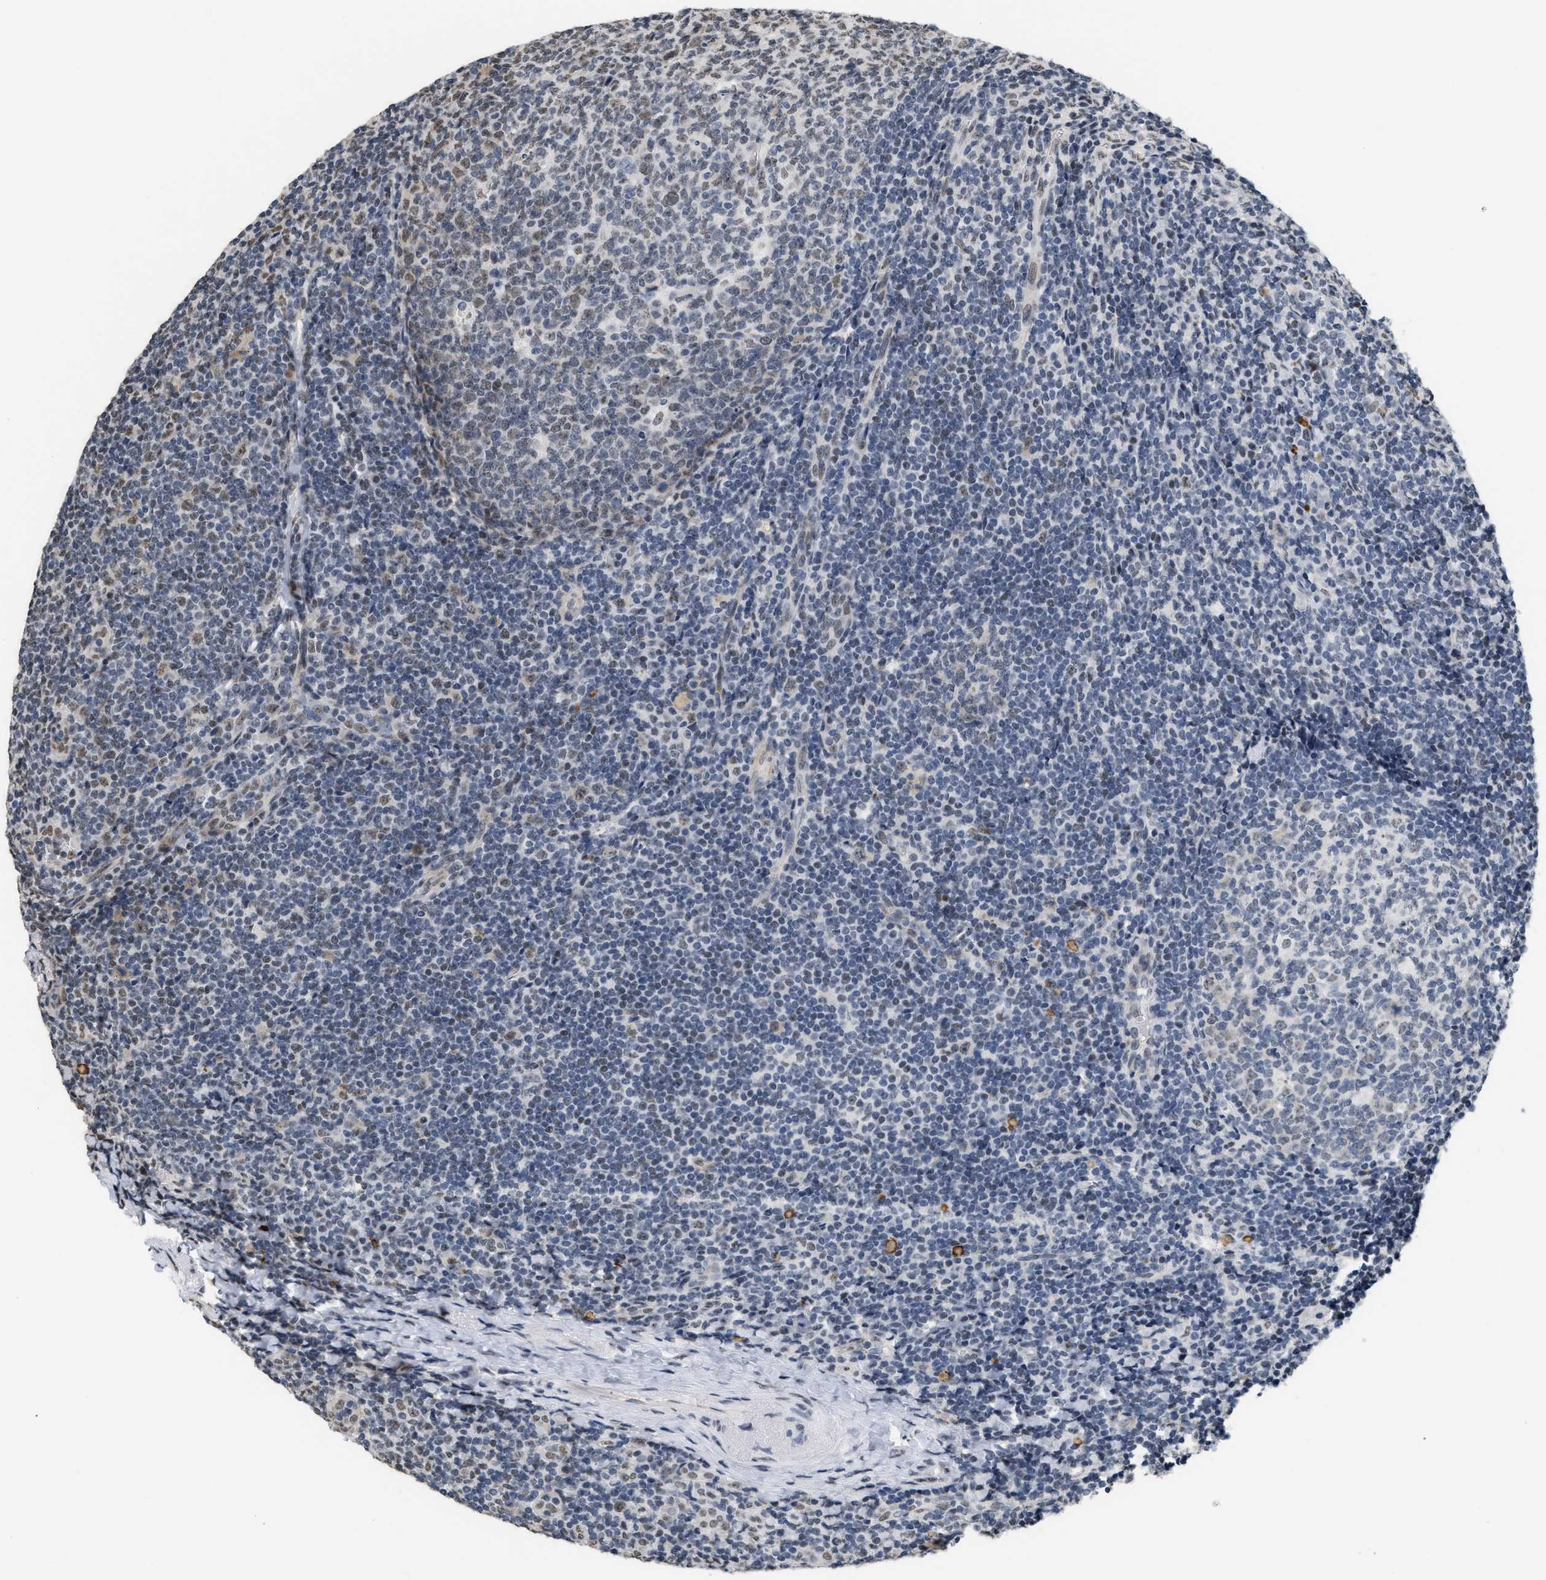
{"staining": {"intensity": "weak", "quantity": "25%-75%", "location": "nuclear"}, "tissue": "tonsil", "cell_type": "Germinal center cells", "image_type": "normal", "snomed": [{"axis": "morphology", "description": "Normal tissue, NOS"}, {"axis": "topography", "description": "Tonsil"}], "caption": "Protein expression analysis of normal human tonsil reveals weak nuclear positivity in approximately 25%-75% of germinal center cells. (brown staining indicates protein expression, while blue staining denotes nuclei).", "gene": "RAF1", "patient": {"sex": "male", "age": 37}}